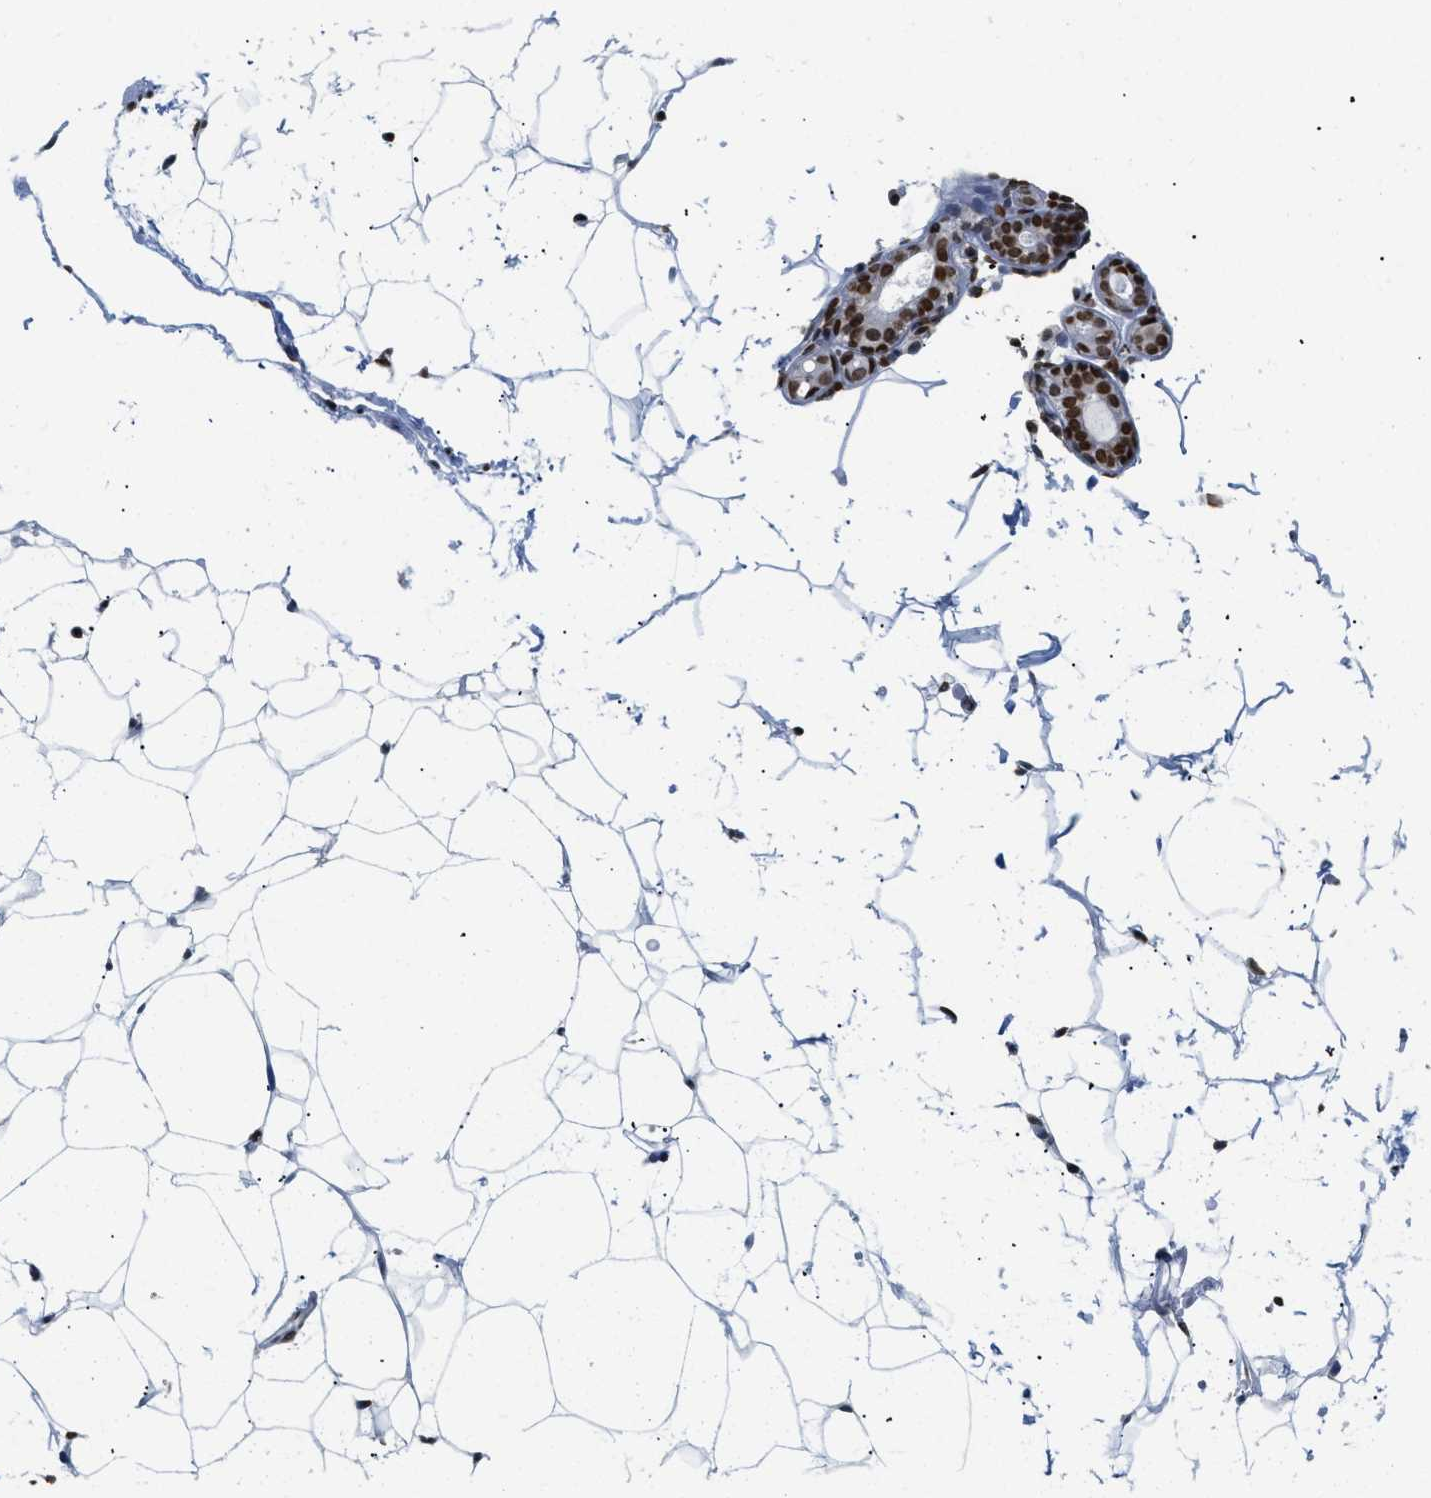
{"staining": {"intensity": "moderate", "quantity": ">75%", "location": "nuclear"}, "tissue": "adipose tissue", "cell_type": "Adipocytes", "image_type": "normal", "snomed": [{"axis": "morphology", "description": "Normal tissue, NOS"}, {"axis": "topography", "description": "Breast"}, {"axis": "topography", "description": "Soft tissue"}], "caption": "This image demonstrates benign adipose tissue stained with immunohistochemistry (IHC) to label a protein in brown. The nuclear of adipocytes show moderate positivity for the protein. Nuclei are counter-stained blue.", "gene": "HMGN2", "patient": {"sex": "female", "age": 75}}